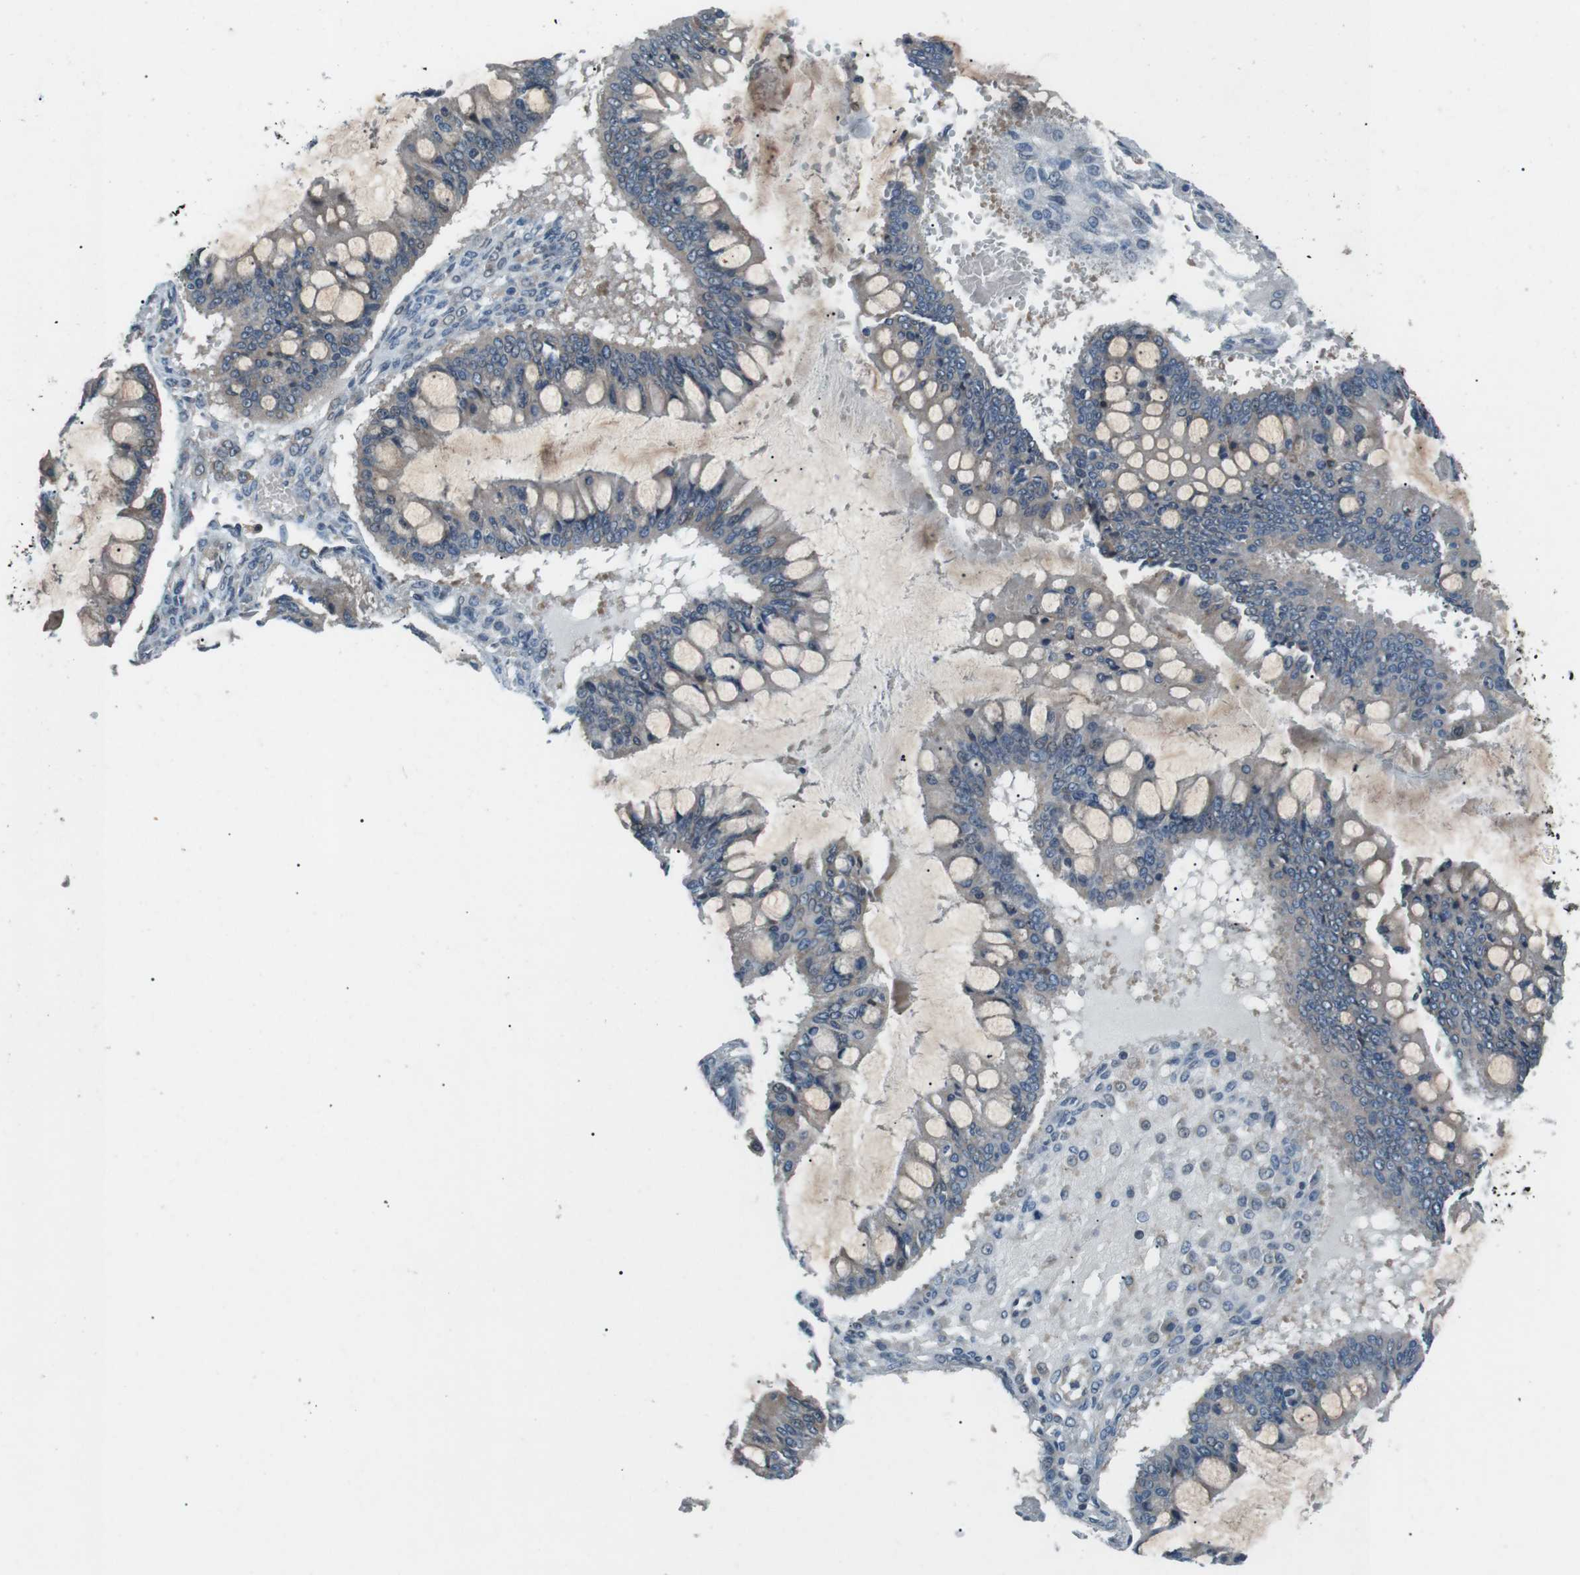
{"staining": {"intensity": "negative", "quantity": "none", "location": "none"}, "tissue": "ovarian cancer", "cell_type": "Tumor cells", "image_type": "cancer", "snomed": [{"axis": "morphology", "description": "Cystadenocarcinoma, mucinous, NOS"}, {"axis": "topography", "description": "Ovary"}], "caption": "The photomicrograph shows no staining of tumor cells in ovarian cancer.", "gene": "LRIG2", "patient": {"sex": "female", "age": 73}}